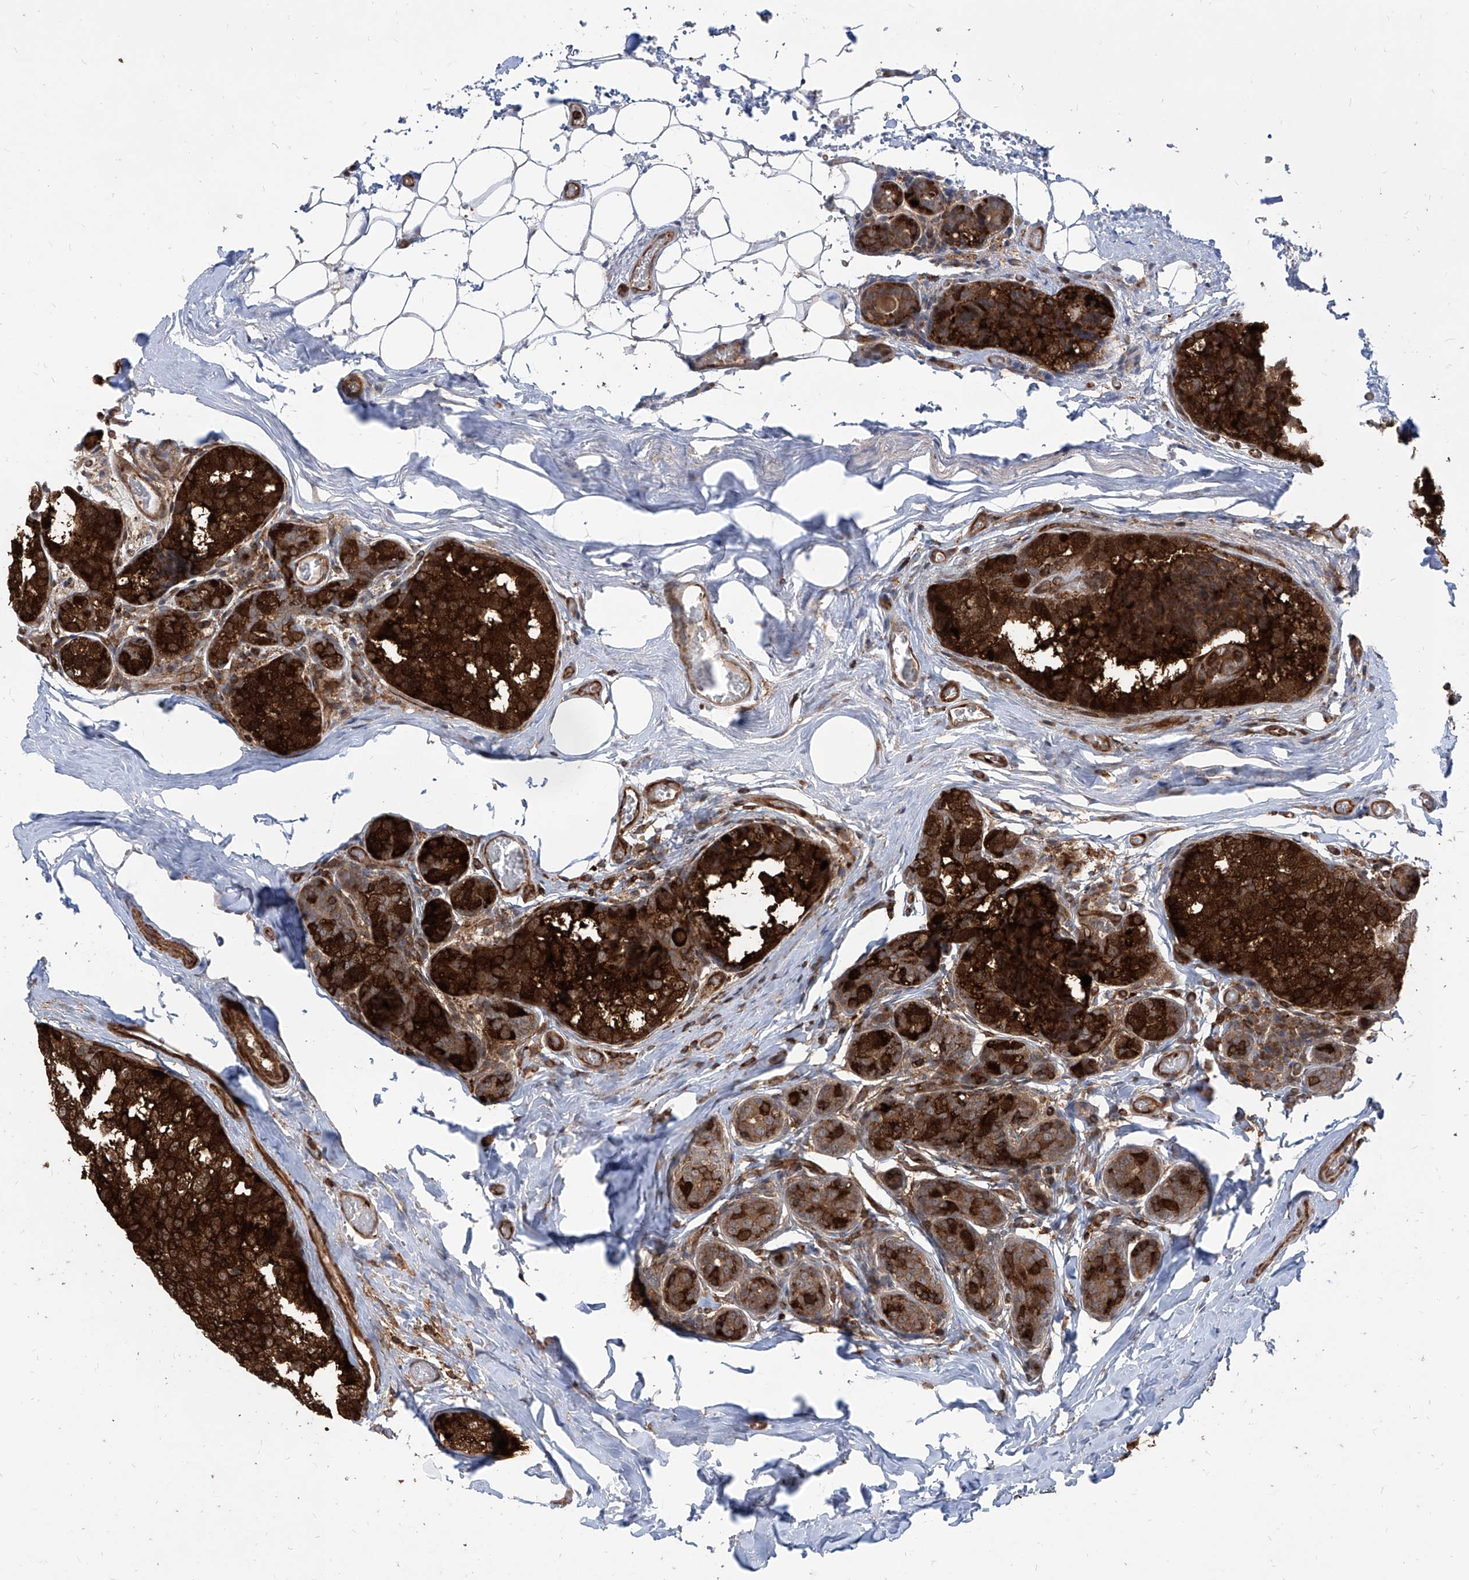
{"staining": {"intensity": "strong", "quantity": ">75%", "location": "cytoplasmic/membranous"}, "tissue": "breast cancer", "cell_type": "Tumor cells", "image_type": "cancer", "snomed": [{"axis": "morphology", "description": "Normal tissue, NOS"}, {"axis": "morphology", "description": "Duct carcinoma"}, {"axis": "topography", "description": "Breast"}], "caption": "A high-resolution histopathology image shows IHC staining of breast cancer, which reveals strong cytoplasmic/membranous expression in approximately >75% of tumor cells. (IHC, brightfield microscopy, high magnification).", "gene": "MAGED2", "patient": {"sex": "female", "age": 43}}